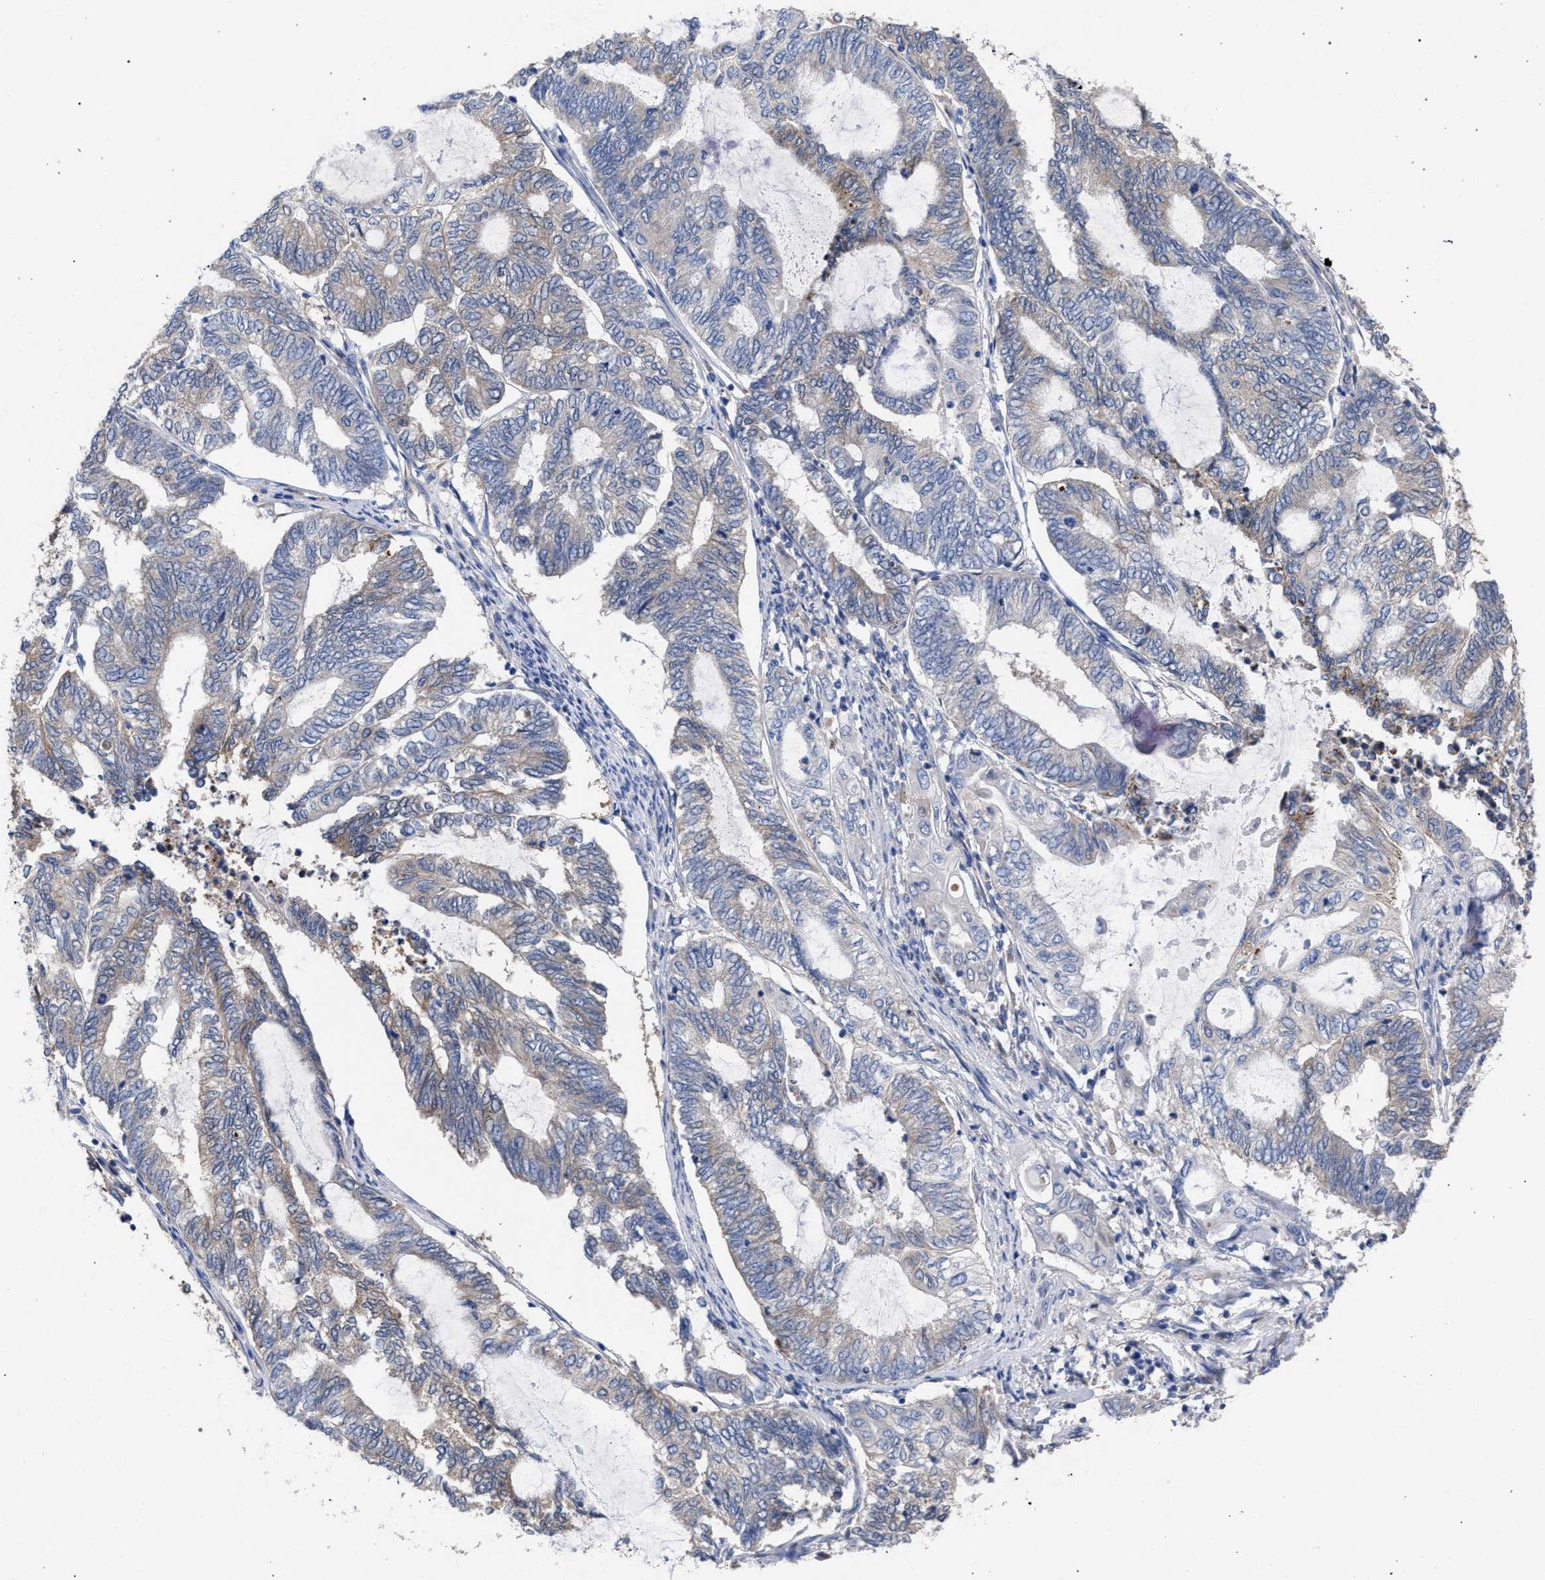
{"staining": {"intensity": "weak", "quantity": "<25%", "location": "cytoplasmic/membranous"}, "tissue": "endometrial cancer", "cell_type": "Tumor cells", "image_type": "cancer", "snomed": [{"axis": "morphology", "description": "Adenocarcinoma, NOS"}, {"axis": "topography", "description": "Uterus"}, {"axis": "topography", "description": "Endometrium"}], "caption": "Immunohistochemical staining of endometrial cancer exhibits no significant positivity in tumor cells.", "gene": "GMPR", "patient": {"sex": "female", "age": 70}}